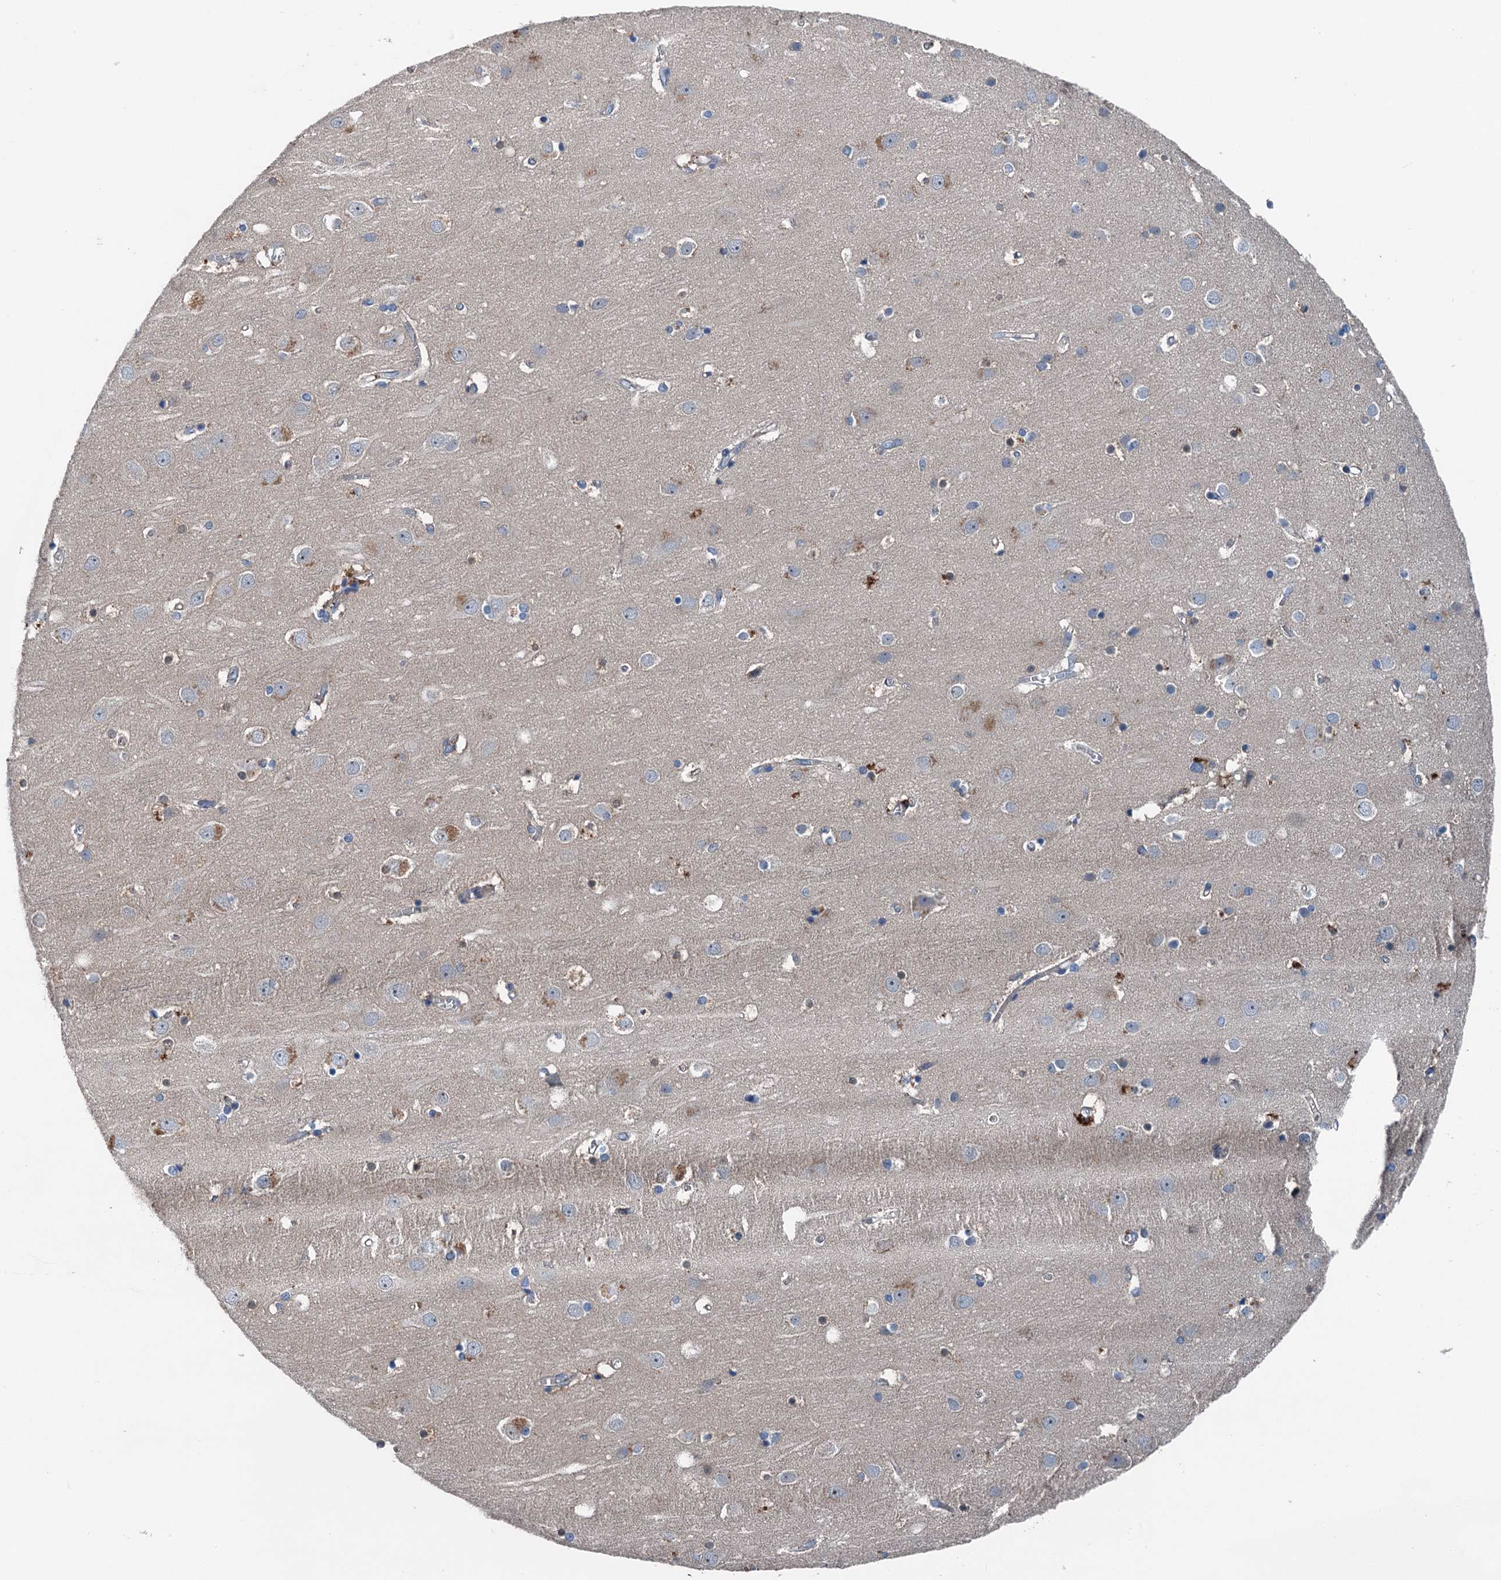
{"staining": {"intensity": "negative", "quantity": "none", "location": "none"}, "tissue": "cerebral cortex", "cell_type": "Endothelial cells", "image_type": "normal", "snomed": [{"axis": "morphology", "description": "Normal tissue, NOS"}, {"axis": "topography", "description": "Cerebral cortex"}], "caption": "The photomicrograph shows no staining of endothelial cells in benign cerebral cortex. (DAB (3,3'-diaminobenzidine) immunohistochemistry (IHC), high magnification).", "gene": "PDSS1", "patient": {"sex": "male", "age": 54}}